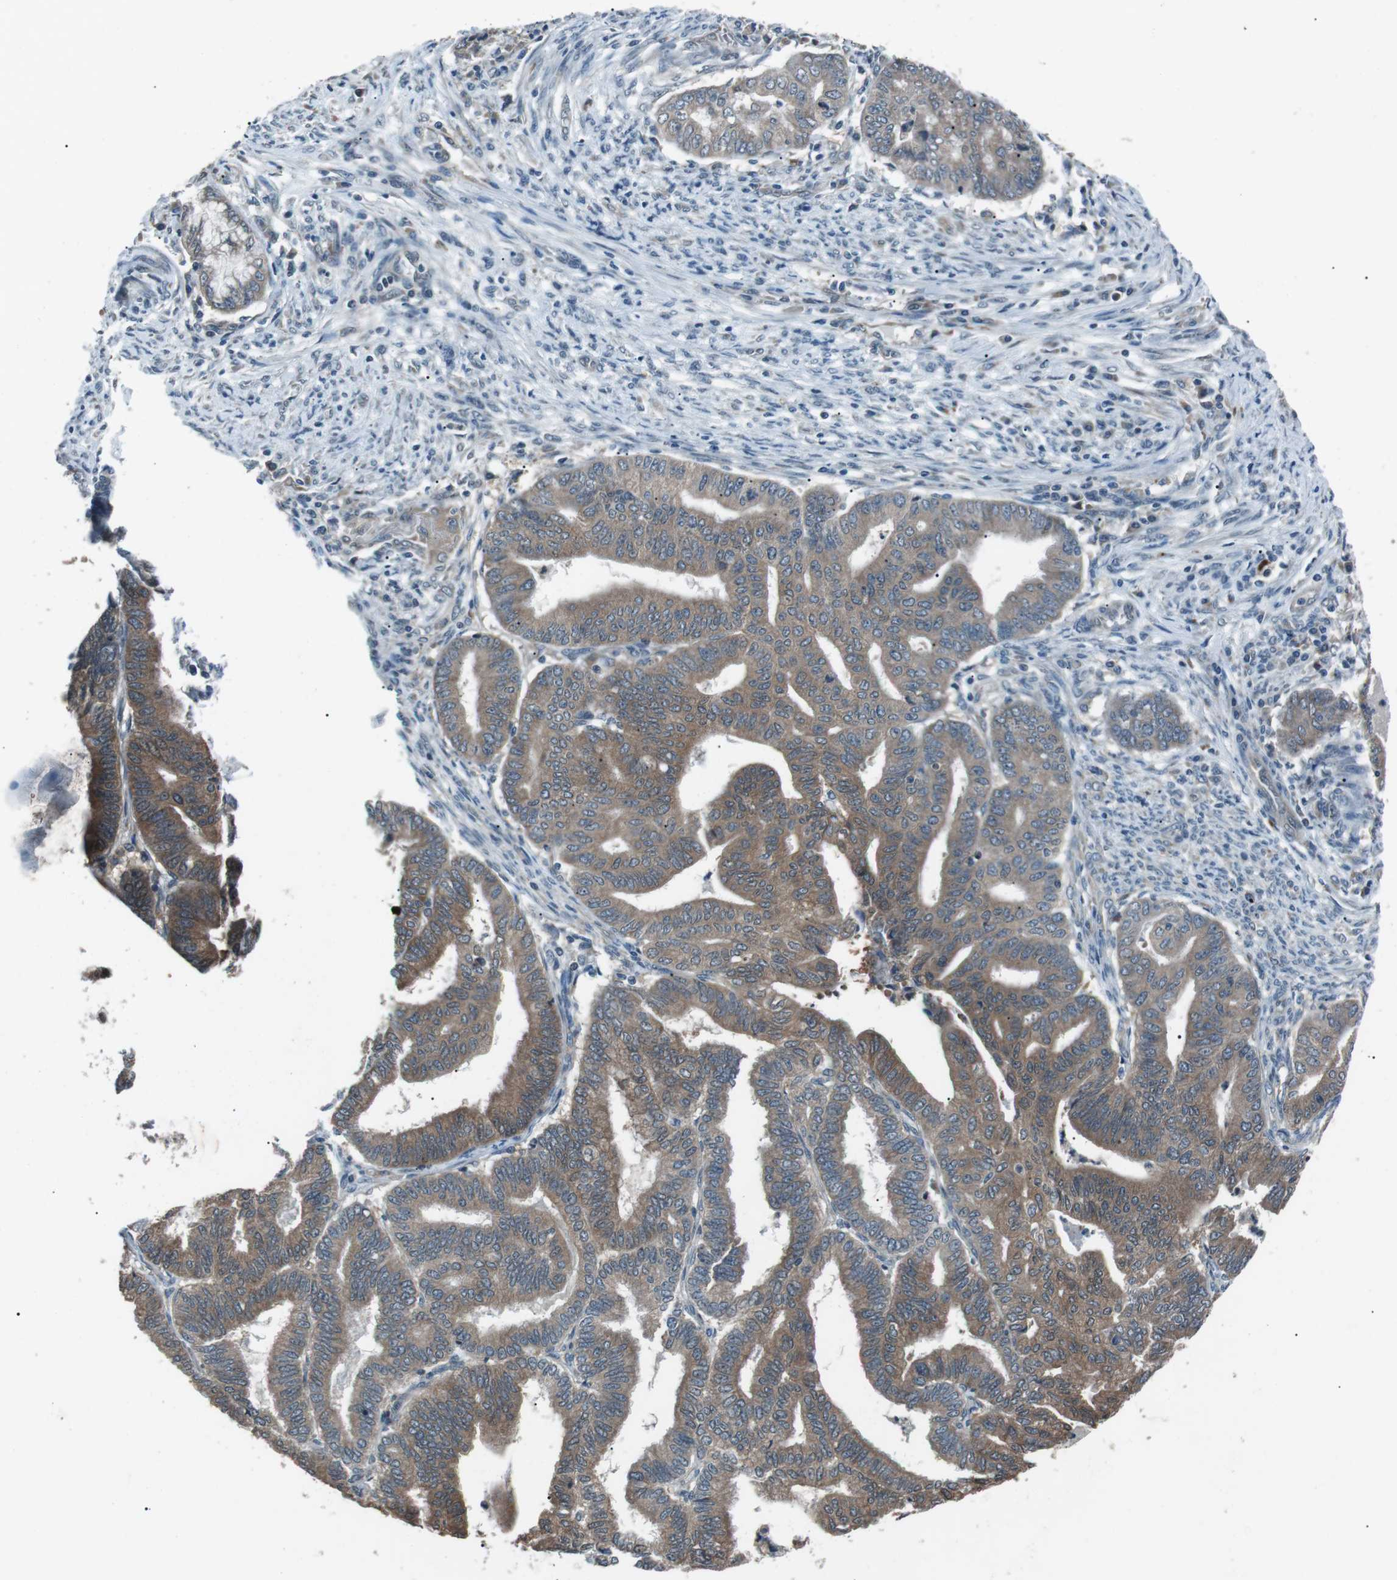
{"staining": {"intensity": "moderate", "quantity": "25%-75%", "location": "cytoplasmic/membranous"}, "tissue": "endometrial cancer", "cell_type": "Tumor cells", "image_type": "cancer", "snomed": [{"axis": "morphology", "description": "Adenocarcinoma, NOS"}, {"axis": "topography", "description": "Endometrium"}], "caption": "Immunohistochemistry of adenocarcinoma (endometrial) demonstrates medium levels of moderate cytoplasmic/membranous staining in about 25%-75% of tumor cells. (IHC, brightfield microscopy, high magnification).", "gene": "LRIG2", "patient": {"sex": "female", "age": 79}}